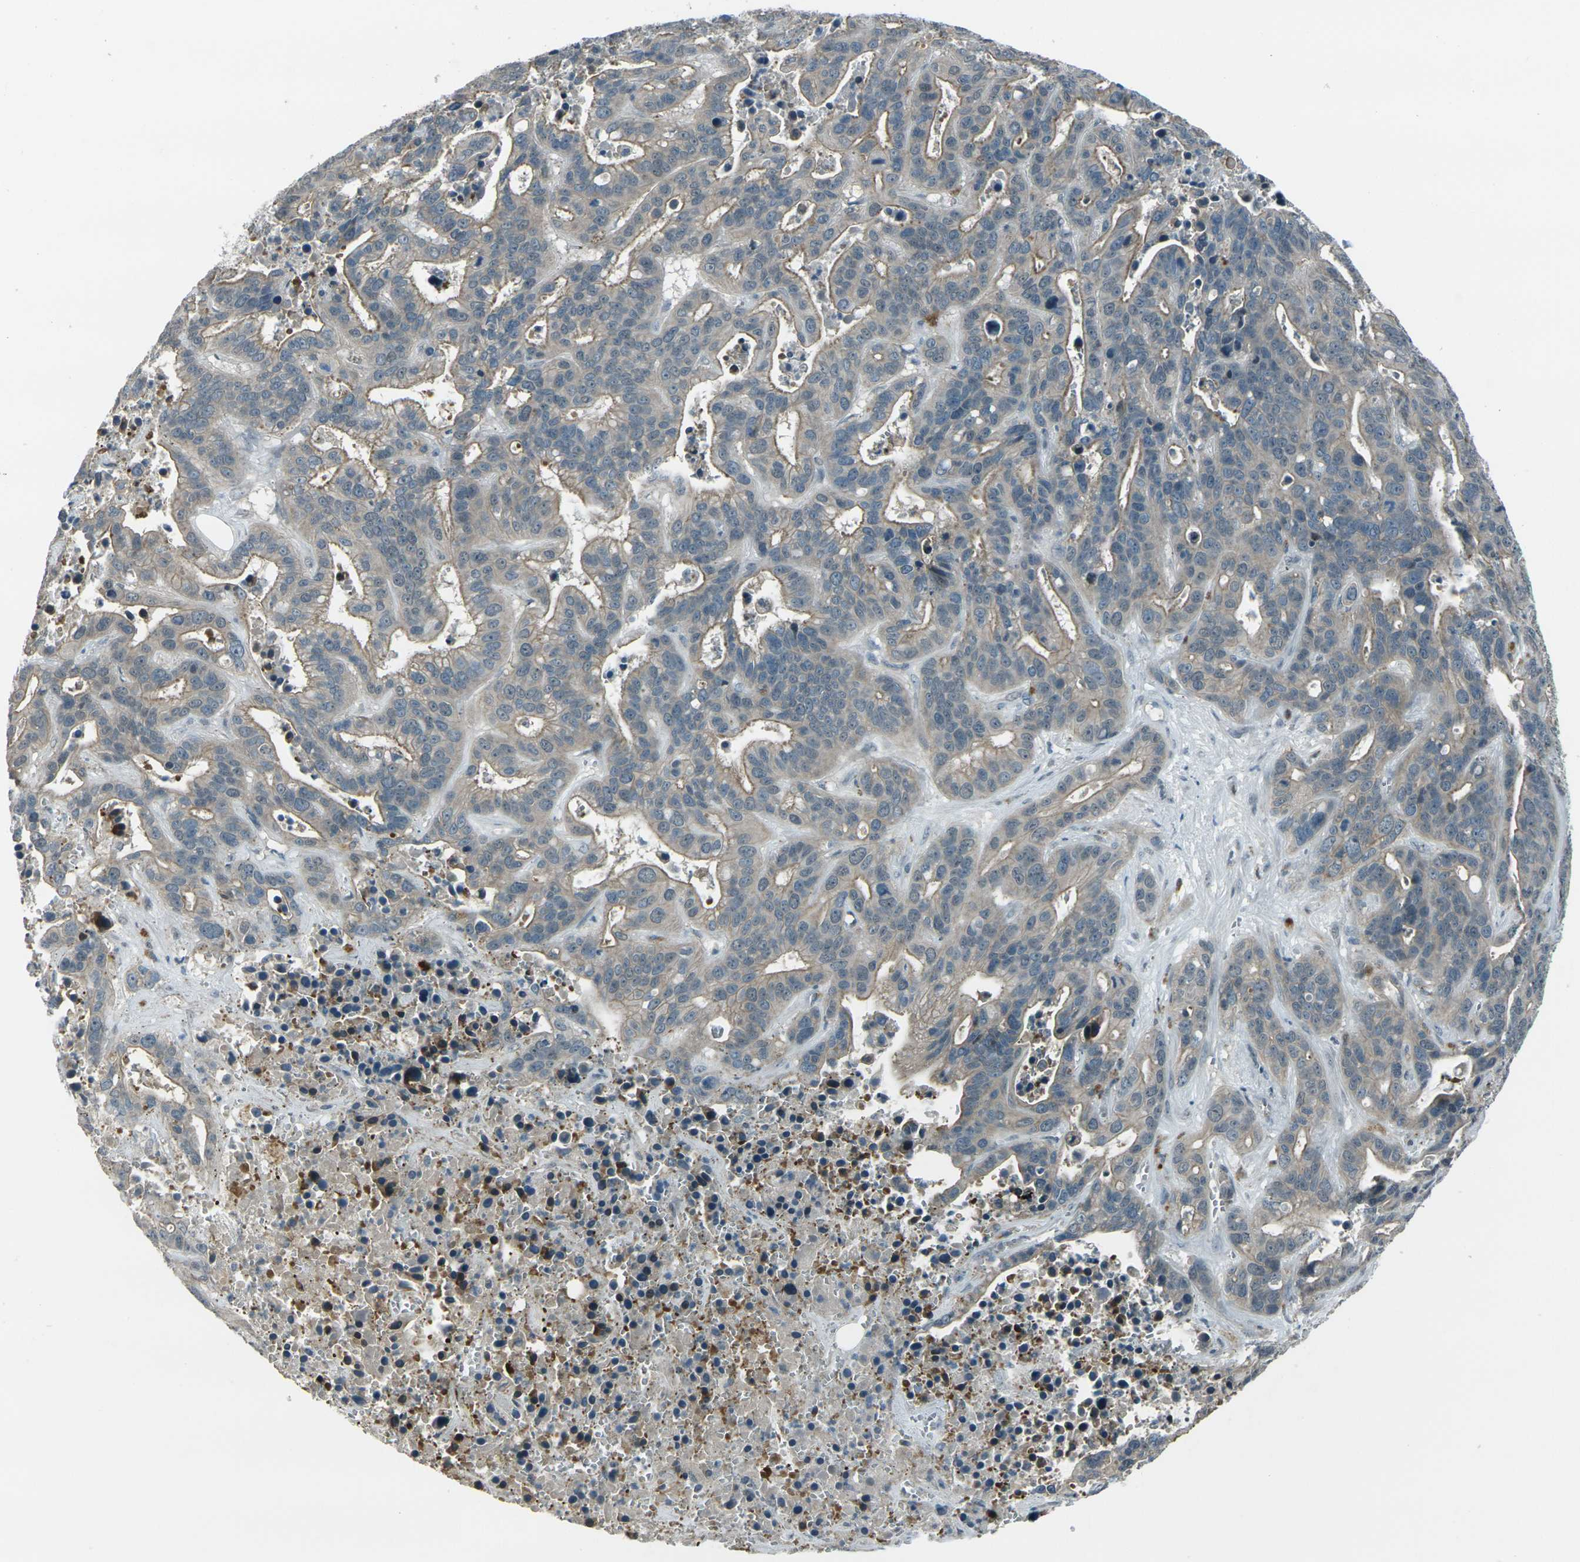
{"staining": {"intensity": "weak", "quantity": "25%-75%", "location": "cytoplasmic/membranous"}, "tissue": "liver cancer", "cell_type": "Tumor cells", "image_type": "cancer", "snomed": [{"axis": "morphology", "description": "Cholangiocarcinoma"}, {"axis": "topography", "description": "Liver"}], "caption": "Protein staining of liver cancer (cholangiocarcinoma) tissue displays weak cytoplasmic/membranous staining in about 25%-75% of tumor cells. Immunohistochemistry (ihc) stains the protein in brown and the nuclei are stained blue.", "gene": "GPR19", "patient": {"sex": "female", "age": 65}}